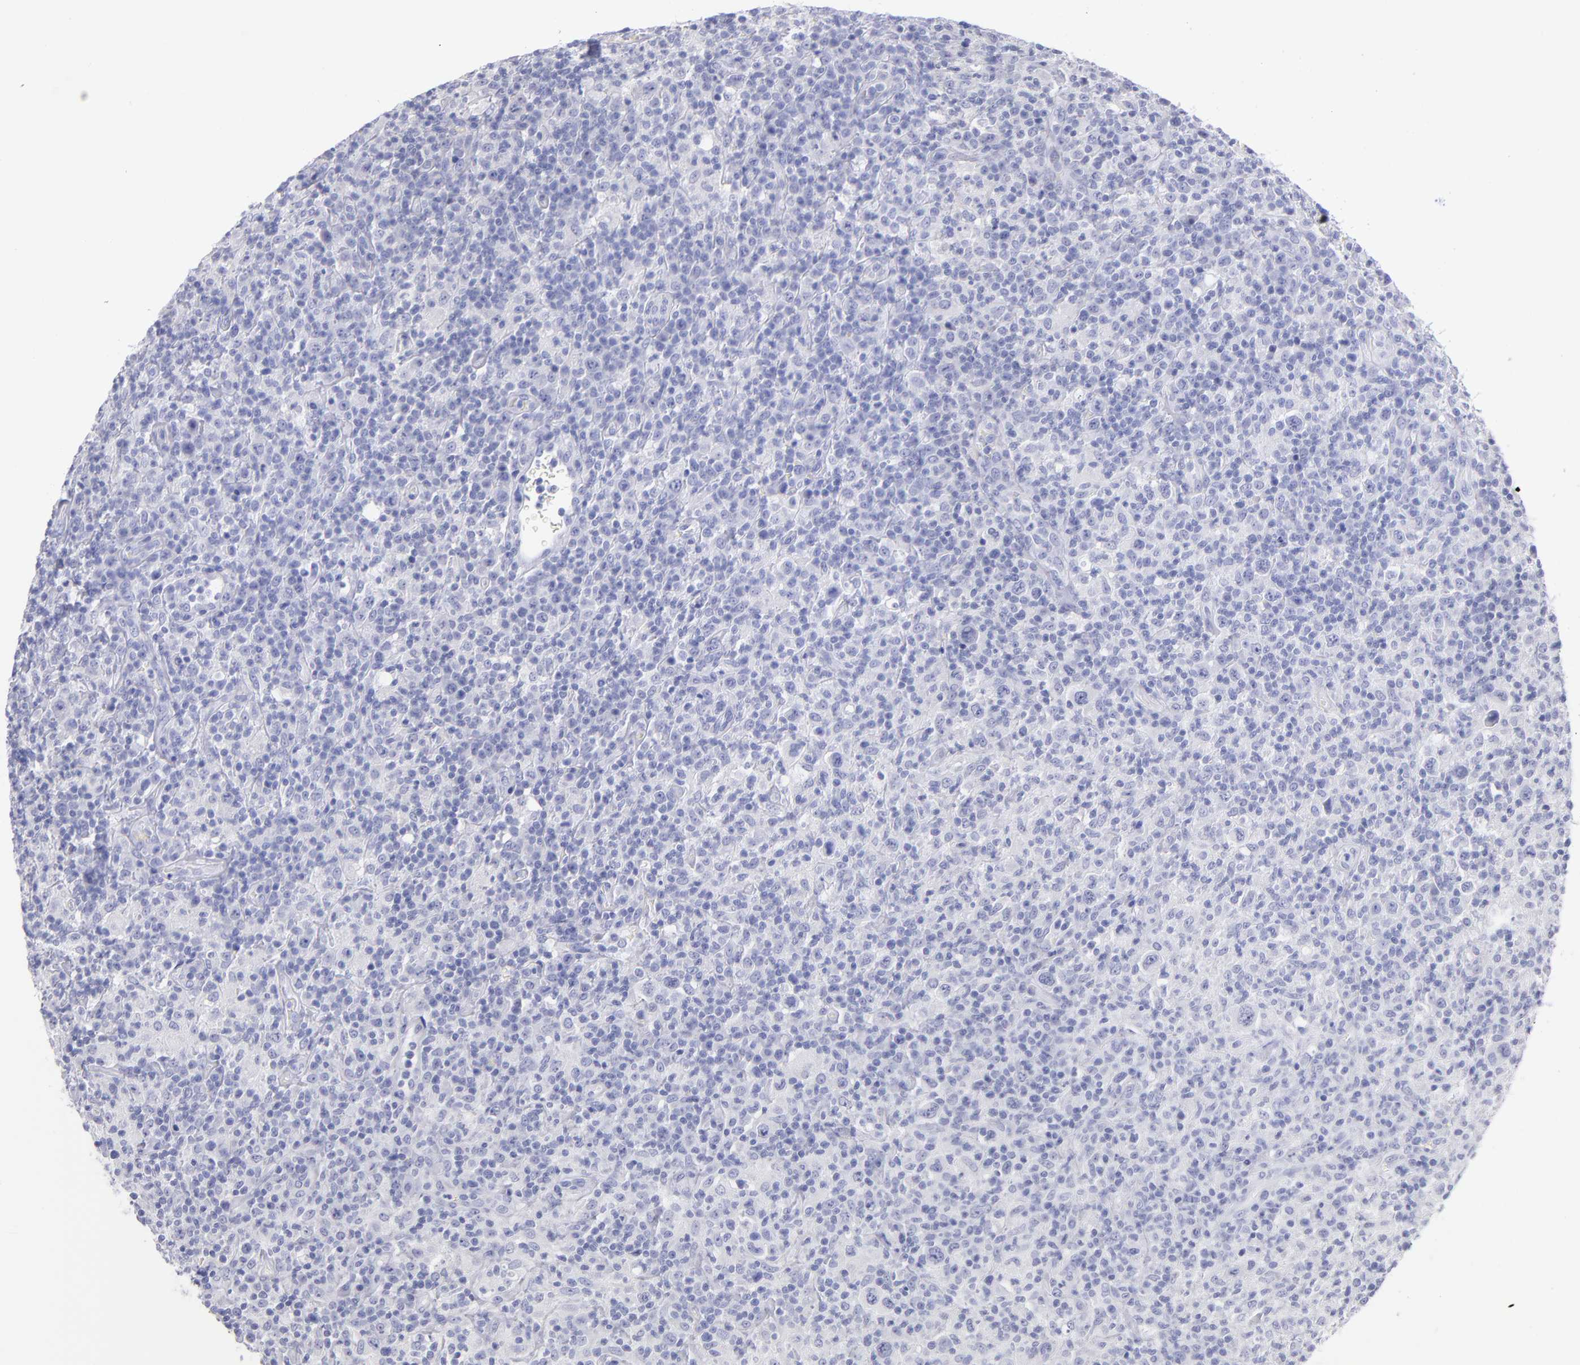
{"staining": {"intensity": "negative", "quantity": "none", "location": "none"}, "tissue": "lymphoma", "cell_type": "Tumor cells", "image_type": "cancer", "snomed": [{"axis": "morphology", "description": "Hodgkin's disease, NOS"}, {"axis": "topography", "description": "Lymph node"}], "caption": "IHC of Hodgkin's disease shows no positivity in tumor cells.", "gene": "SCGN", "patient": {"sex": "male", "age": 65}}